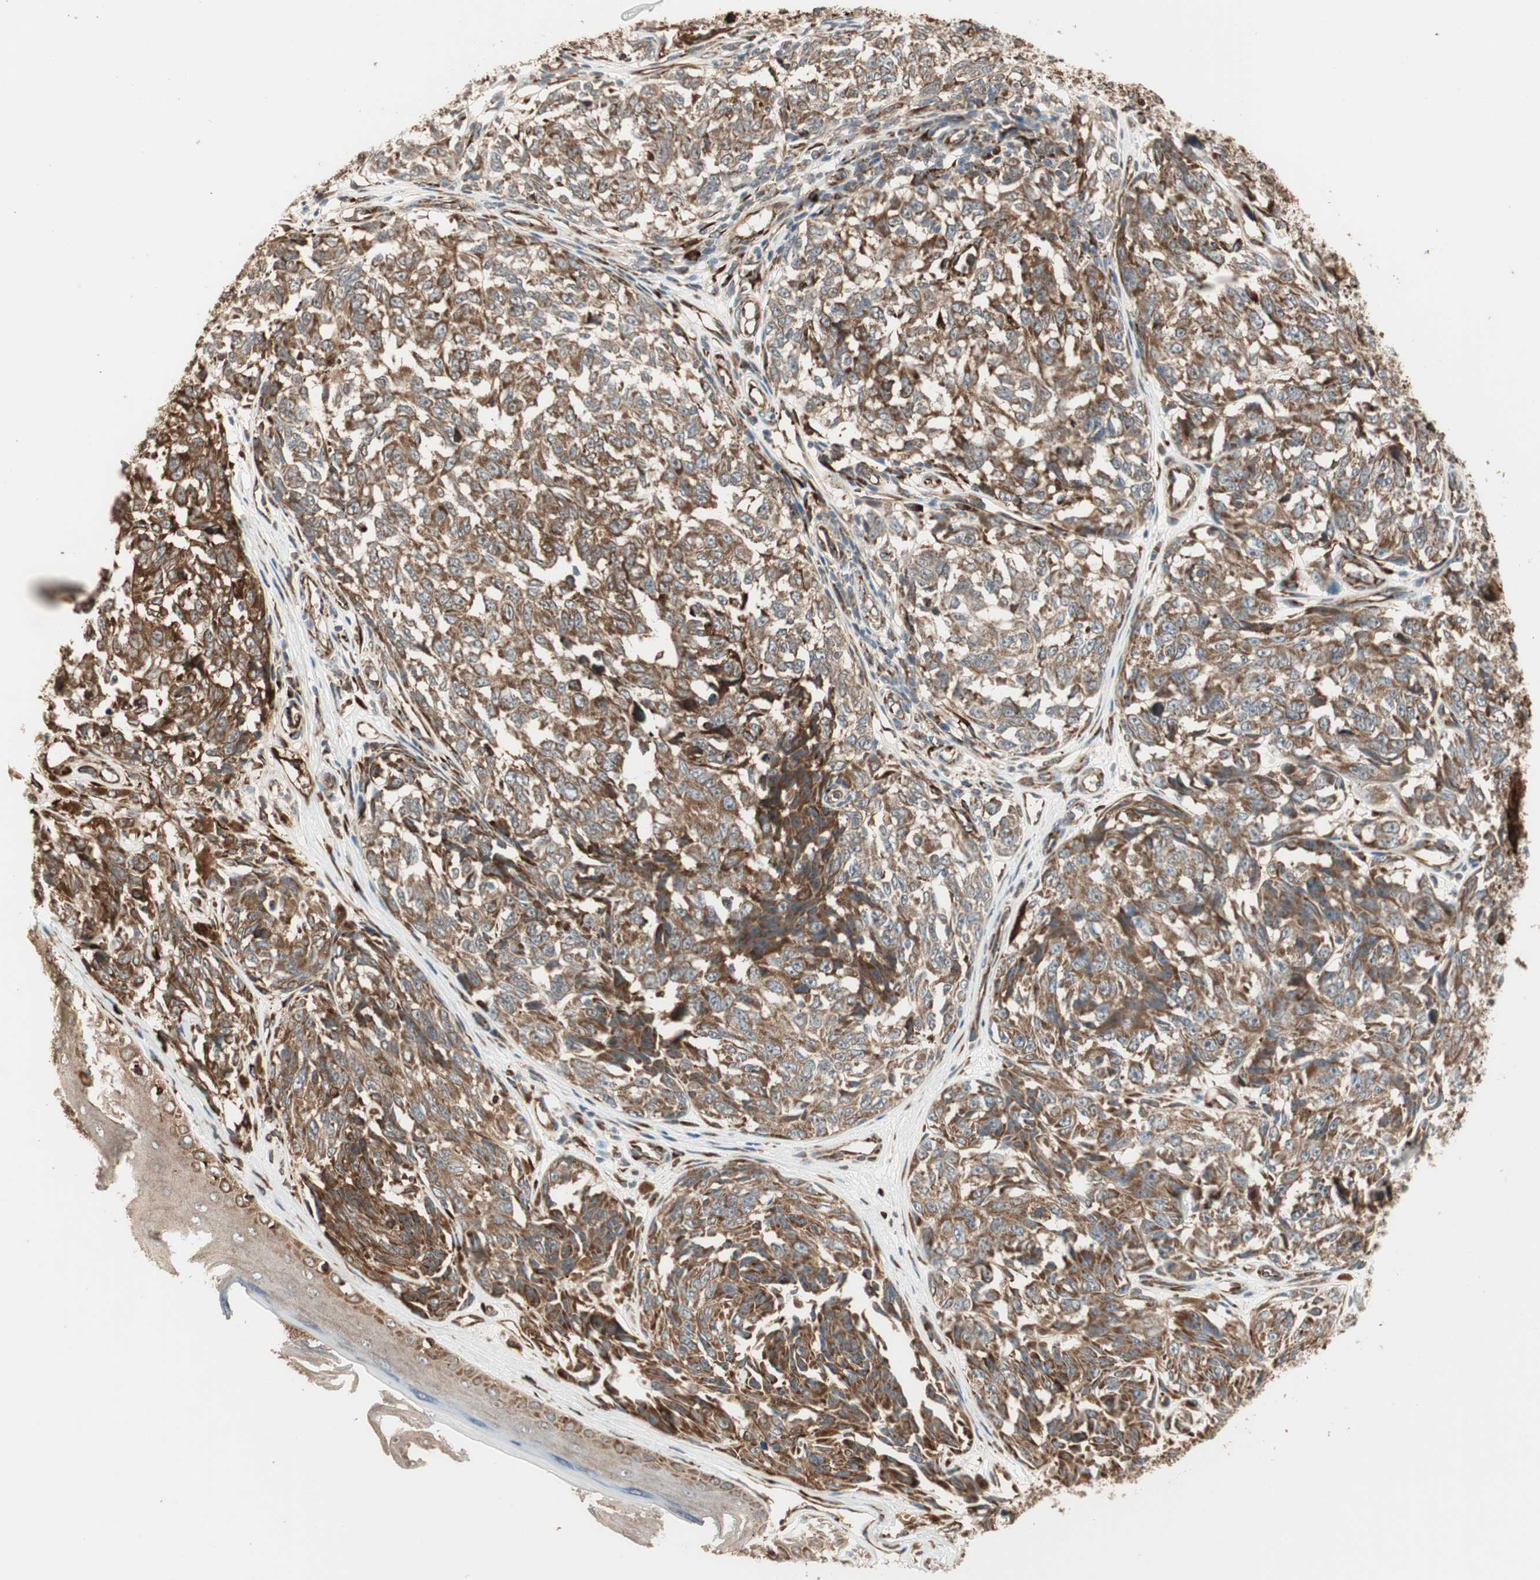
{"staining": {"intensity": "strong", "quantity": ">75%", "location": "cytoplasmic/membranous"}, "tissue": "melanoma", "cell_type": "Tumor cells", "image_type": "cancer", "snomed": [{"axis": "morphology", "description": "Malignant melanoma, NOS"}, {"axis": "topography", "description": "Skin"}], "caption": "Brown immunohistochemical staining in malignant melanoma displays strong cytoplasmic/membranous expression in about >75% of tumor cells. (brown staining indicates protein expression, while blue staining denotes nuclei).", "gene": "P4HA1", "patient": {"sex": "female", "age": 64}}